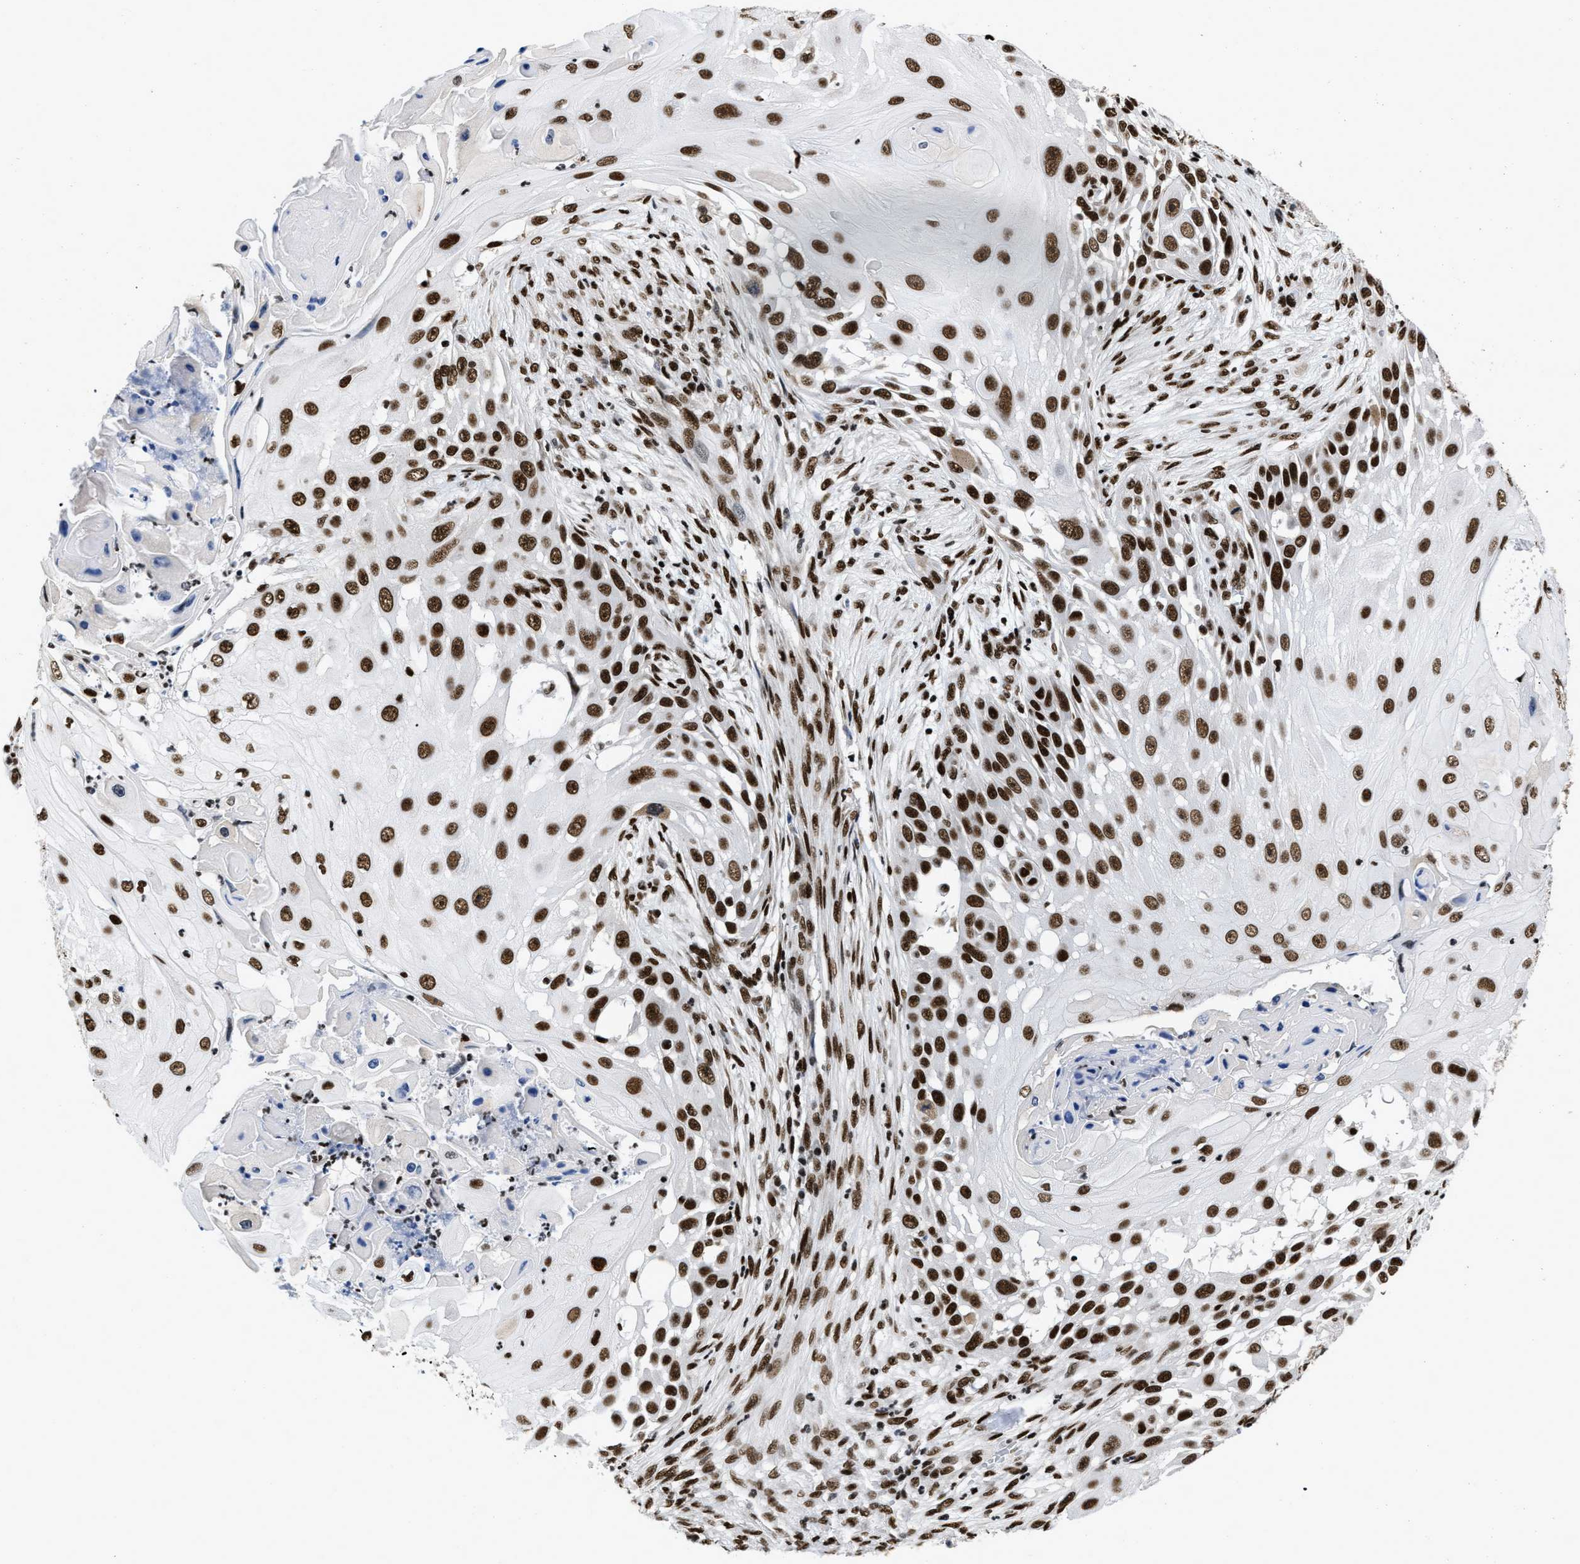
{"staining": {"intensity": "strong", "quantity": ">75%", "location": "nuclear"}, "tissue": "skin cancer", "cell_type": "Tumor cells", "image_type": "cancer", "snomed": [{"axis": "morphology", "description": "Squamous cell carcinoma, NOS"}, {"axis": "topography", "description": "Skin"}], "caption": "The photomicrograph demonstrates a brown stain indicating the presence of a protein in the nuclear of tumor cells in skin cancer. (Stains: DAB (3,3'-diaminobenzidine) in brown, nuclei in blue, Microscopy: brightfield microscopy at high magnification).", "gene": "CREB1", "patient": {"sex": "female", "age": 44}}